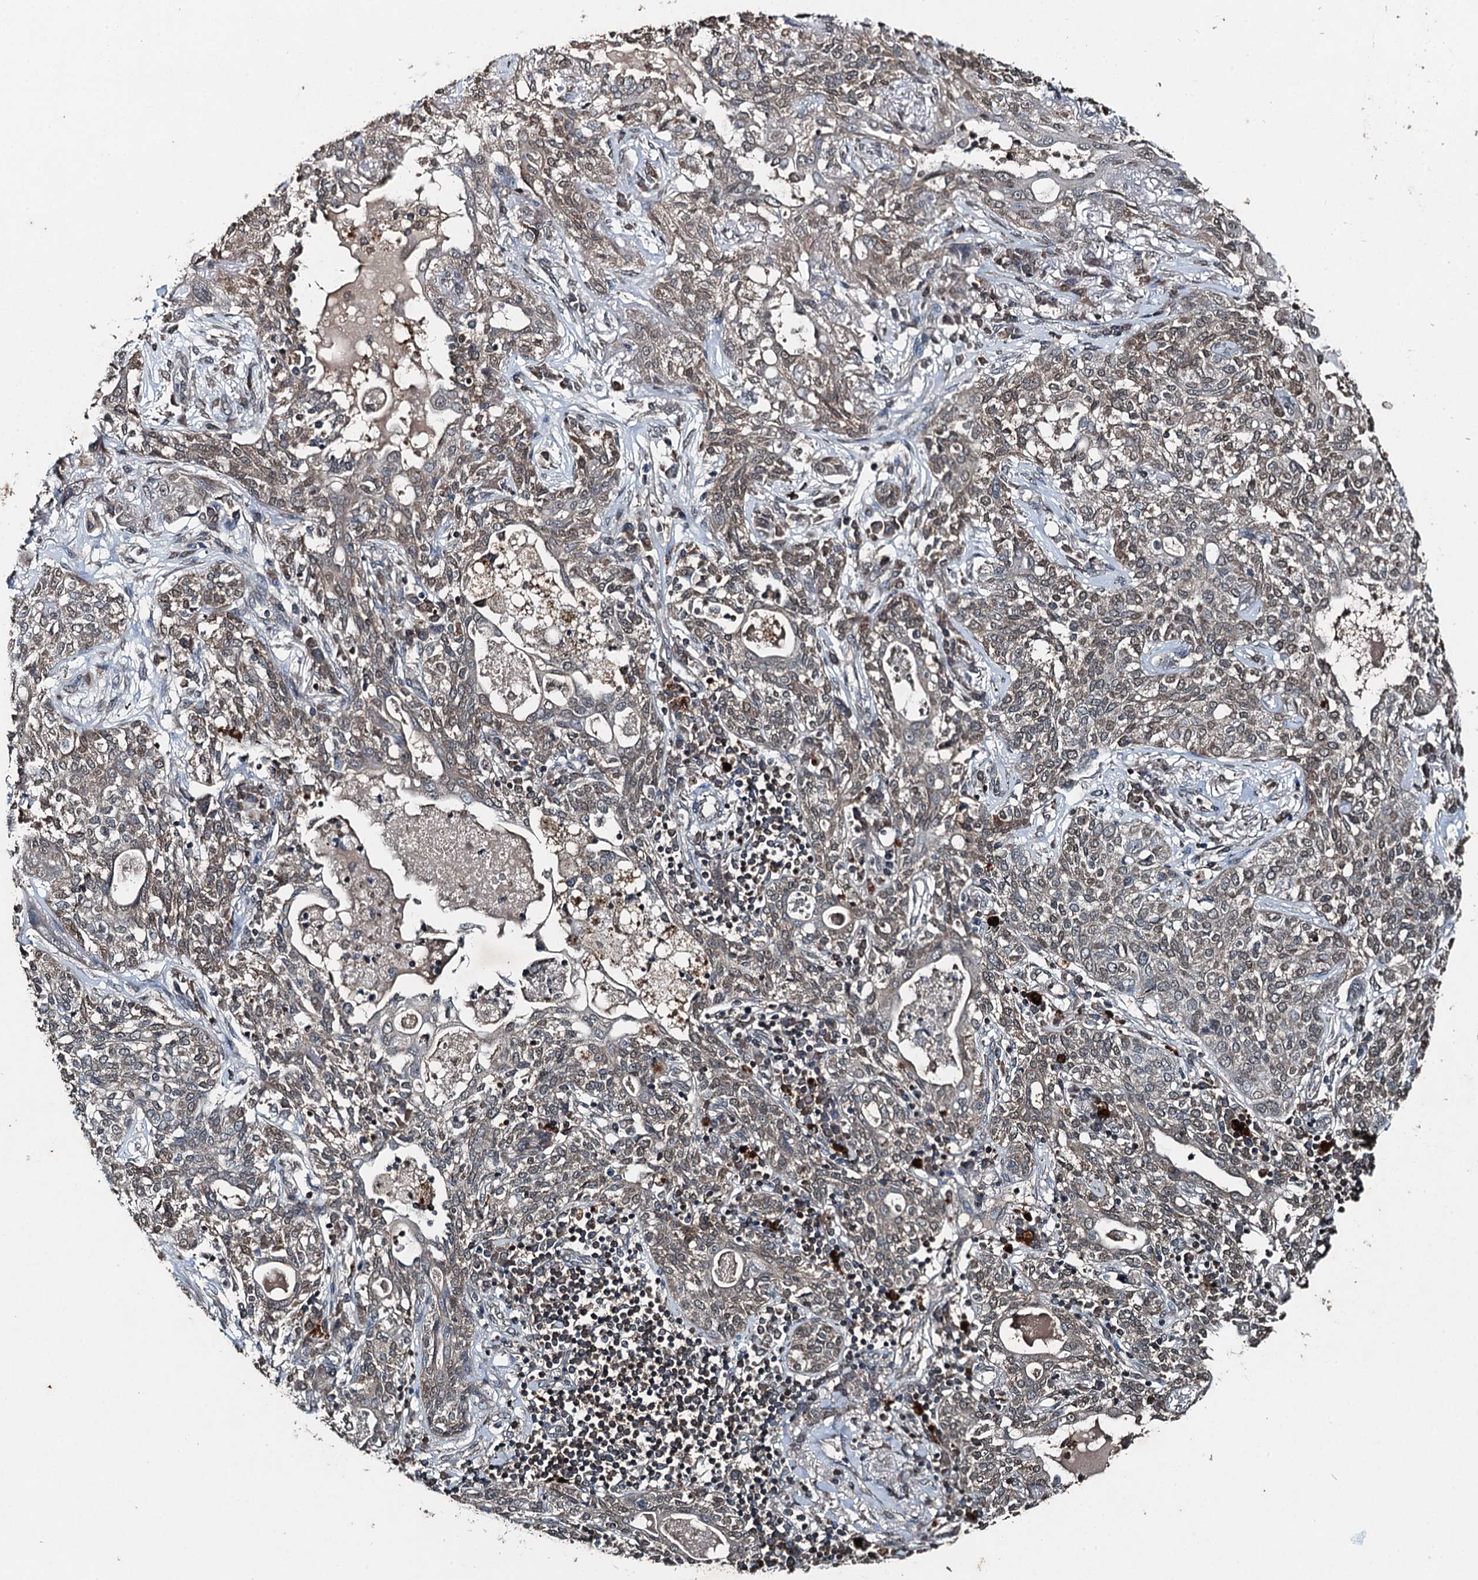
{"staining": {"intensity": "weak", "quantity": "25%-75%", "location": "cytoplasmic/membranous"}, "tissue": "lung cancer", "cell_type": "Tumor cells", "image_type": "cancer", "snomed": [{"axis": "morphology", "description": "Squamous cell carcinoma, NOS"}, {"axis": "topography", "description": "Lung"}], "caption": "Lung squamous cell carcinoma stained with immunohistochemistry exhibits weak cytoplasmic/membranous expression in approximately 25%-75% of tumor cells.", "gene": "TCTN1", "patient": {"sex": "female", "age": 70}}